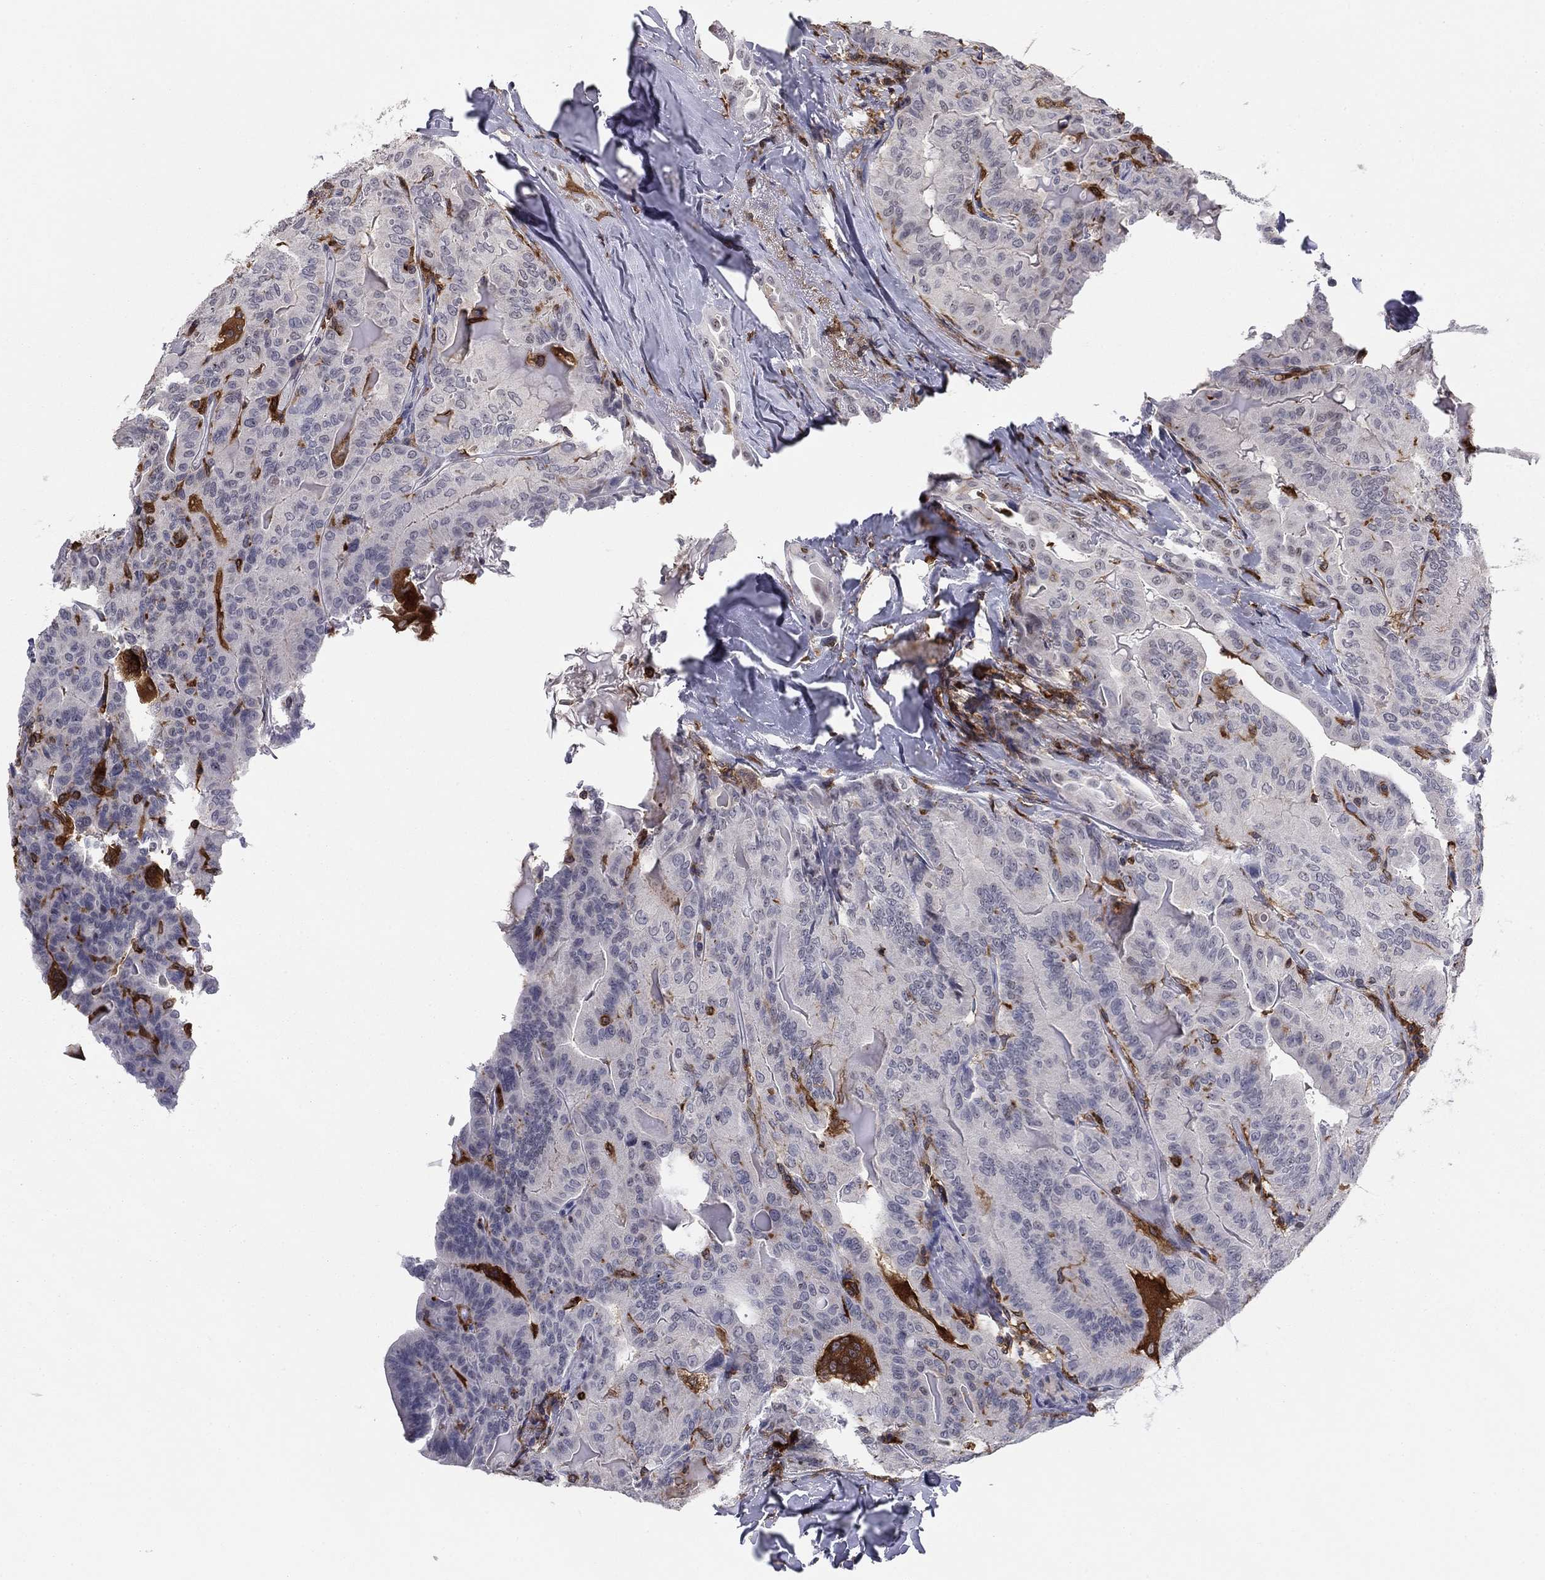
{"staining": {"intensity": "negative", "quantity": "none", "location": "none"}, "tissue": "thyroid cancer", "cell_type": "Tumor cells", "image_type": "cancer", "snomed": [{"axis": "morphology", "description": "Papillary adenocarcinoma, NOS"}, {"axis": "topography", "description": "Thyroid gland"}], "caption": "IHC photomicrograph of neoplastic tissue: human thyroid cancer (papillary adenocarcinoma) stained with DAB (3,3'-diaminobenzidine) reveals no significant protein staining in tumor cells.", "gene": "PLCB2", "patient": {"sex": "female", "age": 68}}